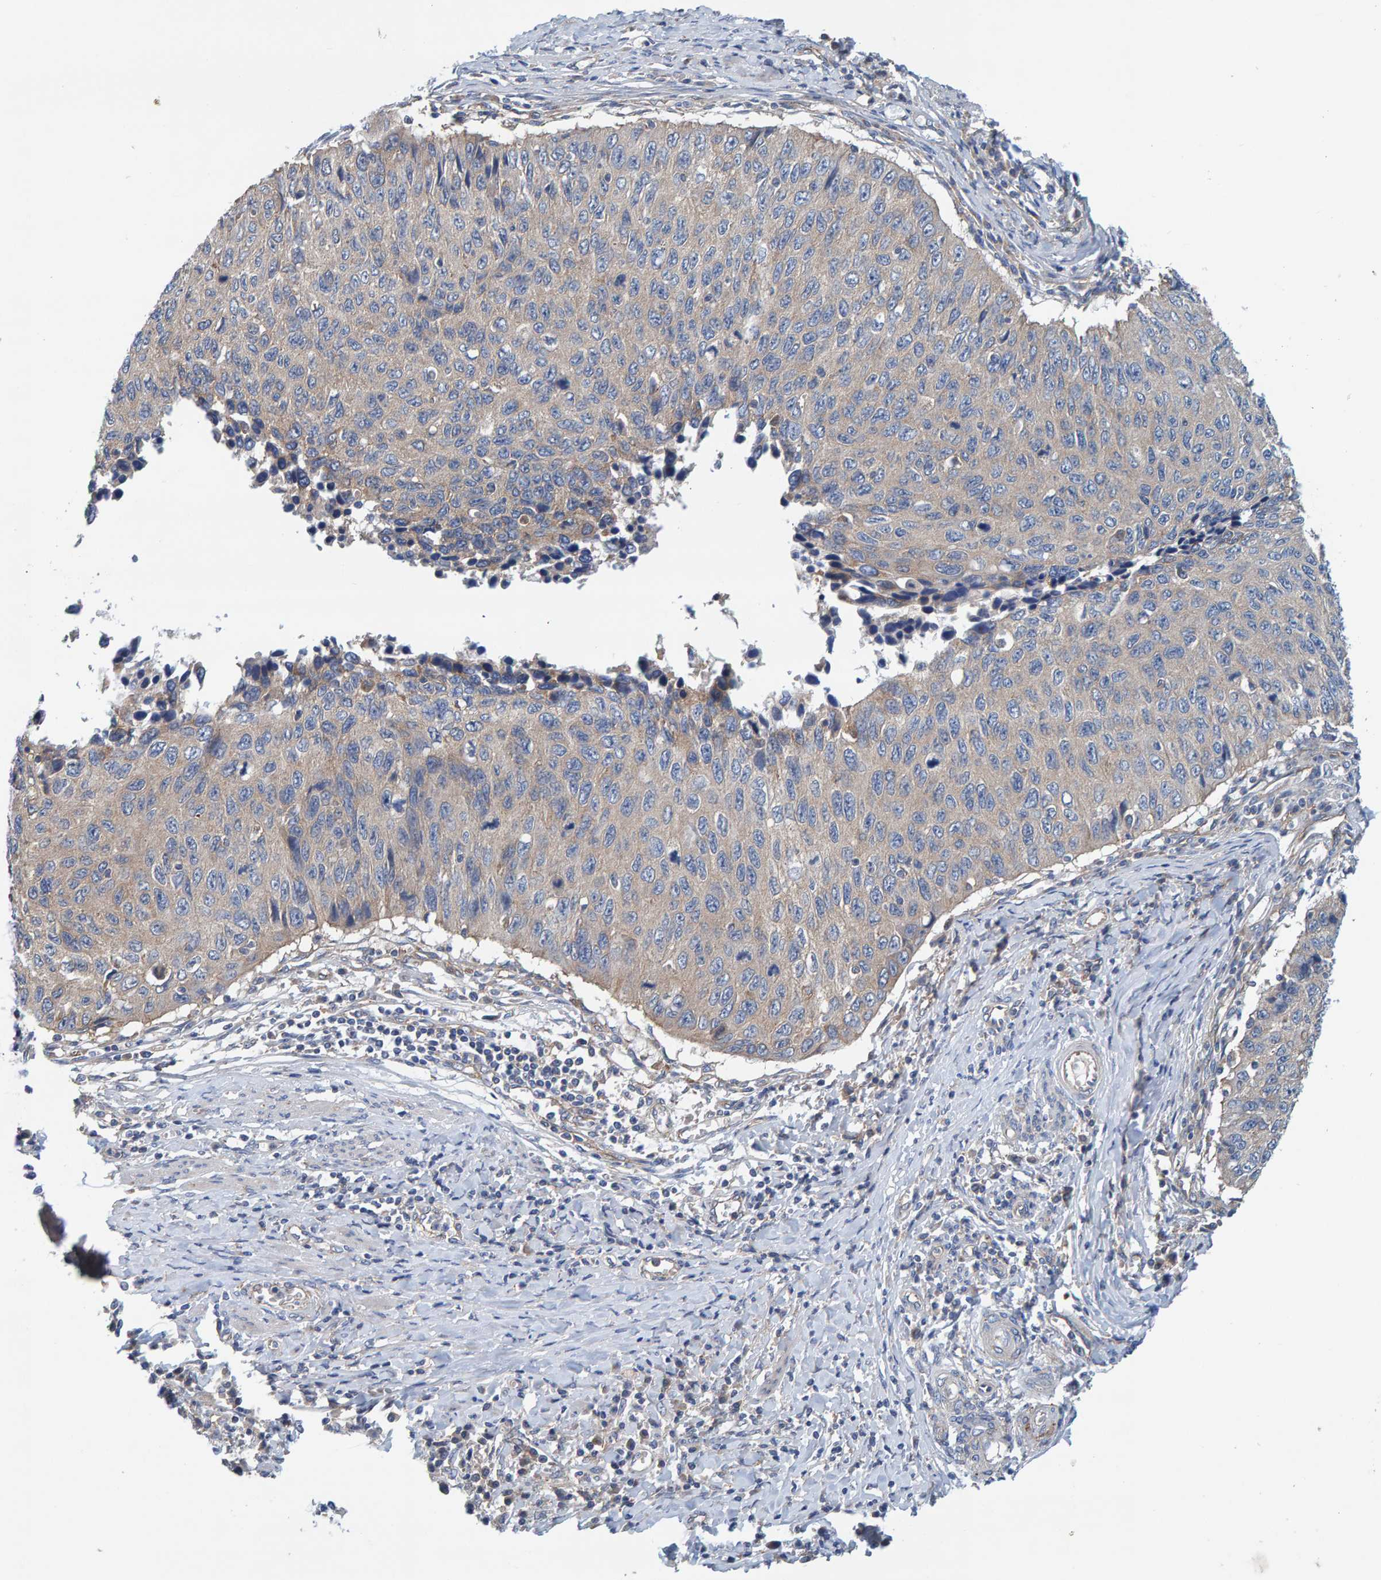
{"staining": {"intensity": "weak", "quantity": "25%-75%", "location": "cytoplasmic/membranous"}, "tissue": "cervical cancer", "cell_type": "Tumor cells", "image_type": "cancer", "snomed": [{"axis": "morphology", "description": "Squamous cell carcinoma, NOS"}, {"axis": "topography", "description": "Cervix"}], "caption": "The photomicrograph shows immunohistochemical staining of cervical cancer (squamous cell carcinoma). There is weak cytoplasmic/membranous staining is seen in about 25%-75% of tumor cells. The staining is performed using DAB (3,3'-diaminobenzidine) brown chromogen to label protein expression. The nuclei are counter-stained blue using hematoxylin.", "gene": "MKLN1", "patient": {"sex": "female", "age": 53}}